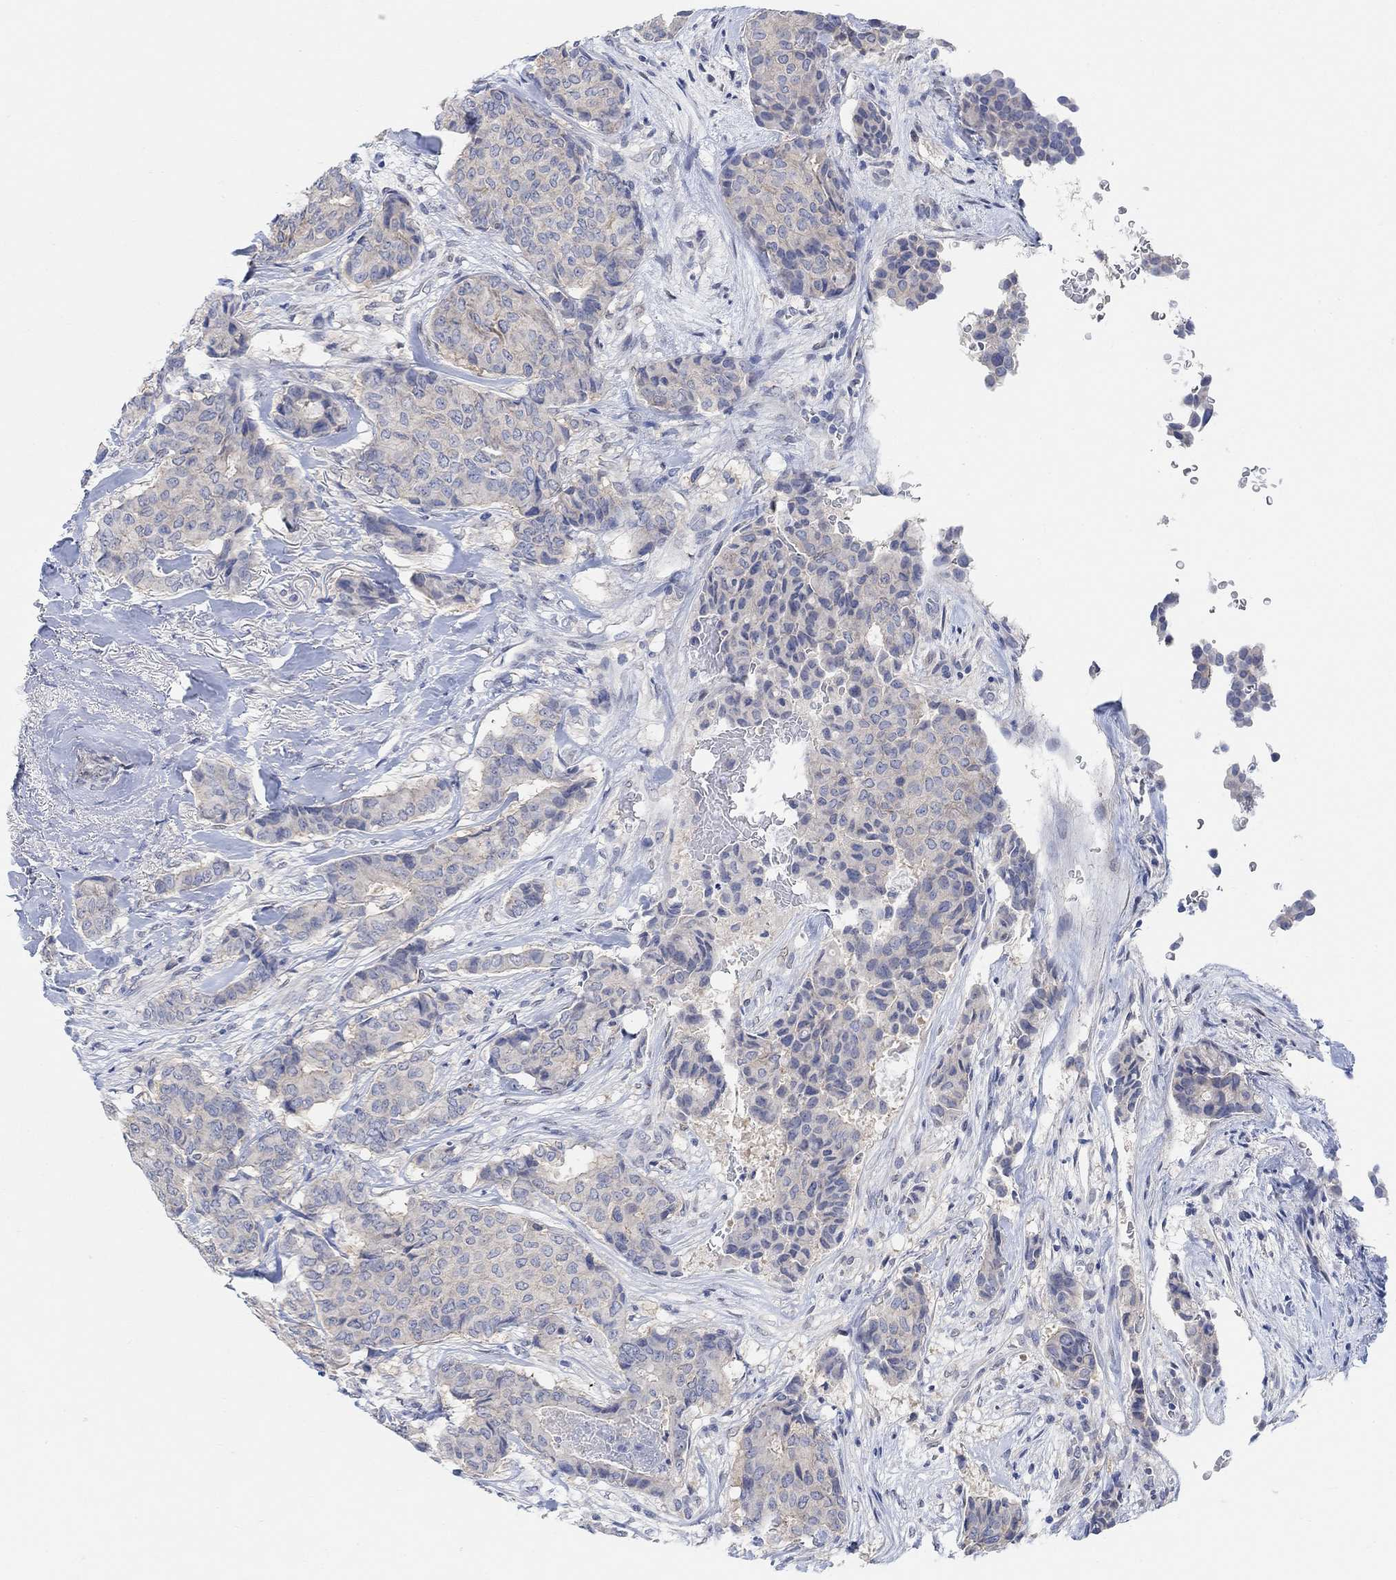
{"staining": {"intensity": "negative", "quantity": "none", "location": "none"}, "tissue": "breast cancer", "cell_type": "Tumor cells", "image_type": "cancer", "snomed": [{"axis": "morphology", "description": "Duct carcinoma"}, {"axis": "topography", "description": "Breast"}], "caption": "Tumor cells show no significant protein positivity in breast cancer (infiltrating ductal carcinoma).", "gene": "RIMS1", "patient": {"sex": "female", "age": 75}}